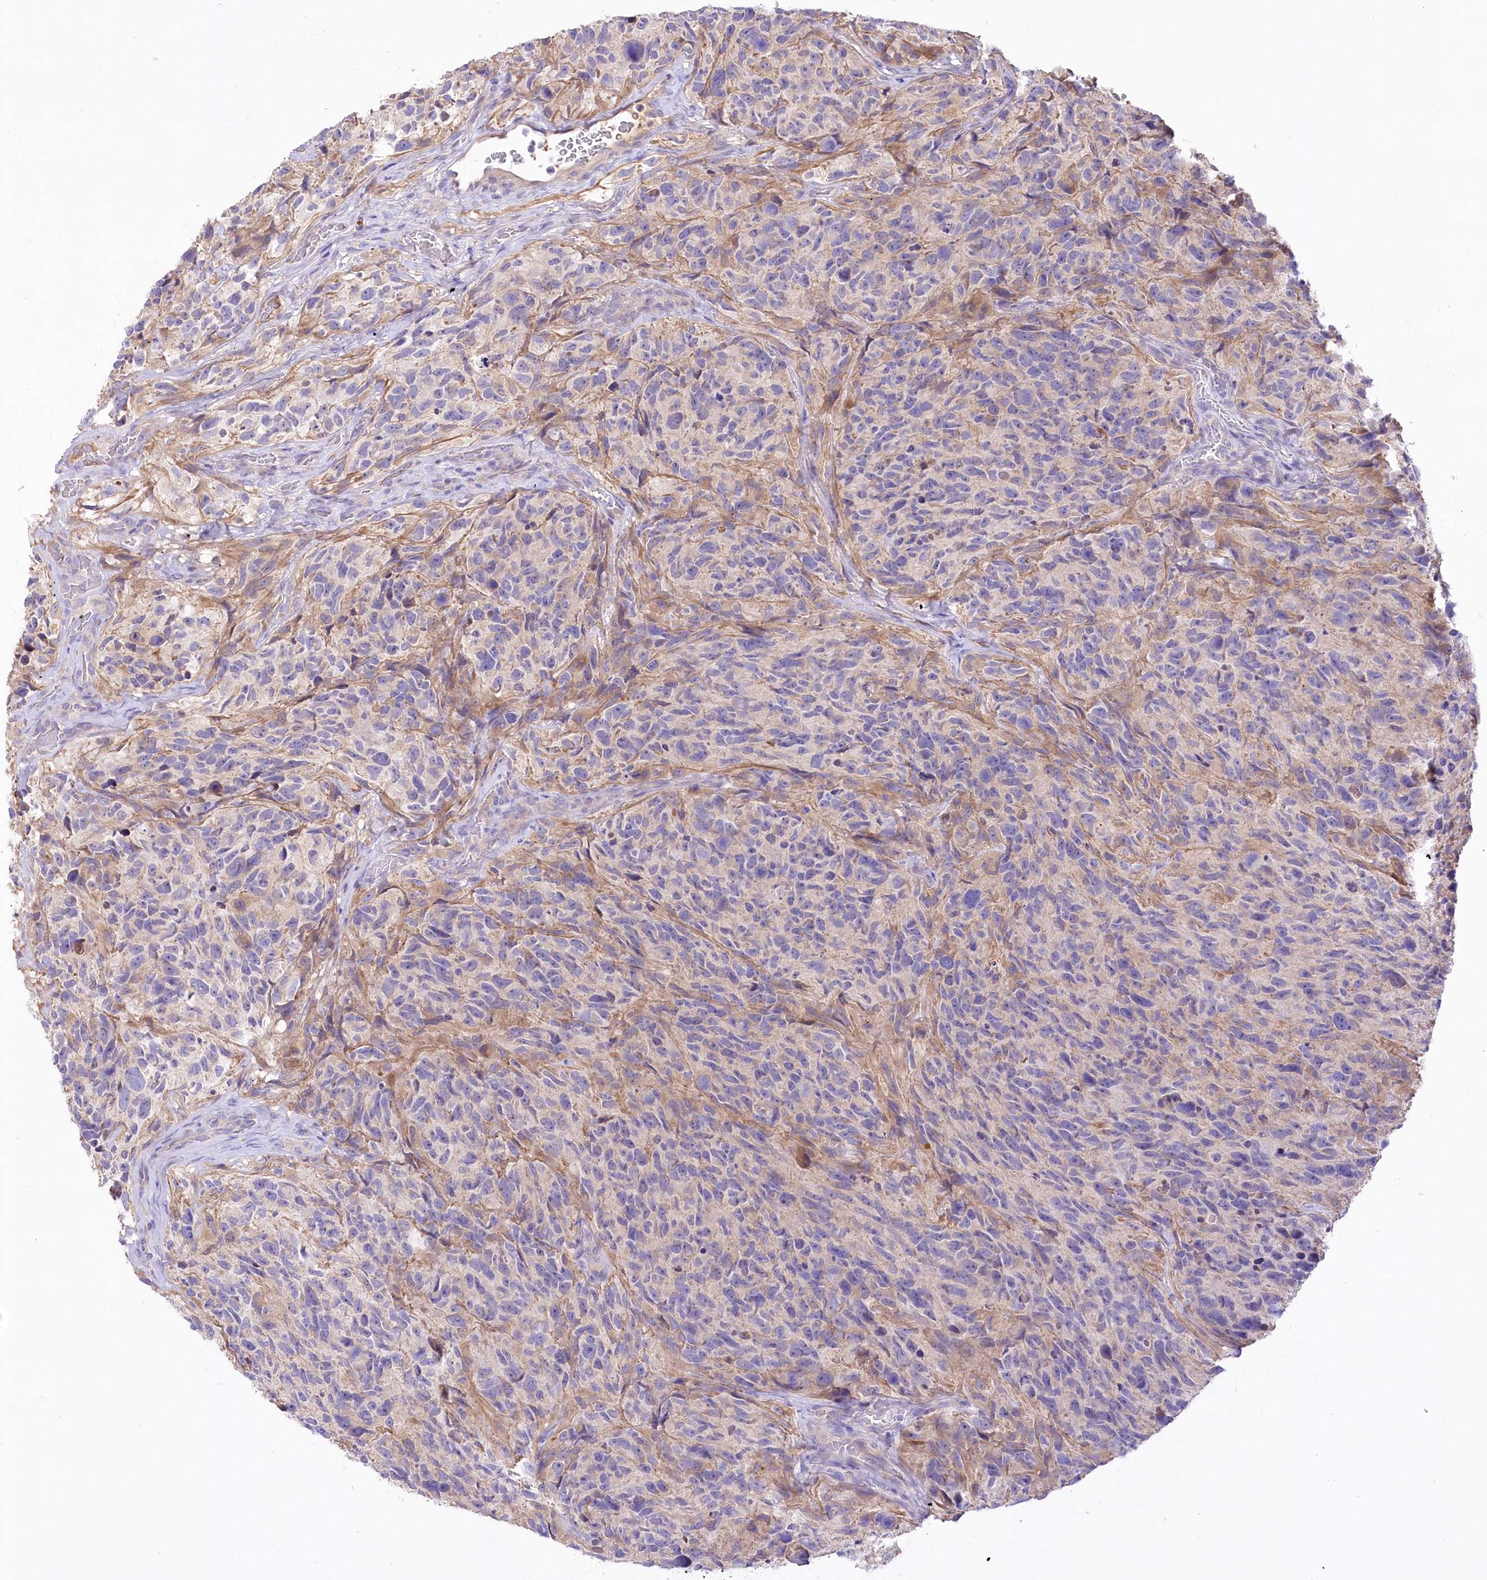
{"staining": {"intensity": "negative", "quantity": "none", "location": "none"}, "tissue": "glioma", "cell_type": "Tumor cells", "image_type": "cancer", "snomed": [{"axis": "morphology", "description": "Glioma, malignant, High grade"}, {"axis": "topography", "description": "Brain"}], "caption": "The photomicrograph displays no staining of tumor cells in glioma. Nuclei are stained in blue.", "gene": "PBLD", "patient": {"sex": "male", "age": 69}}